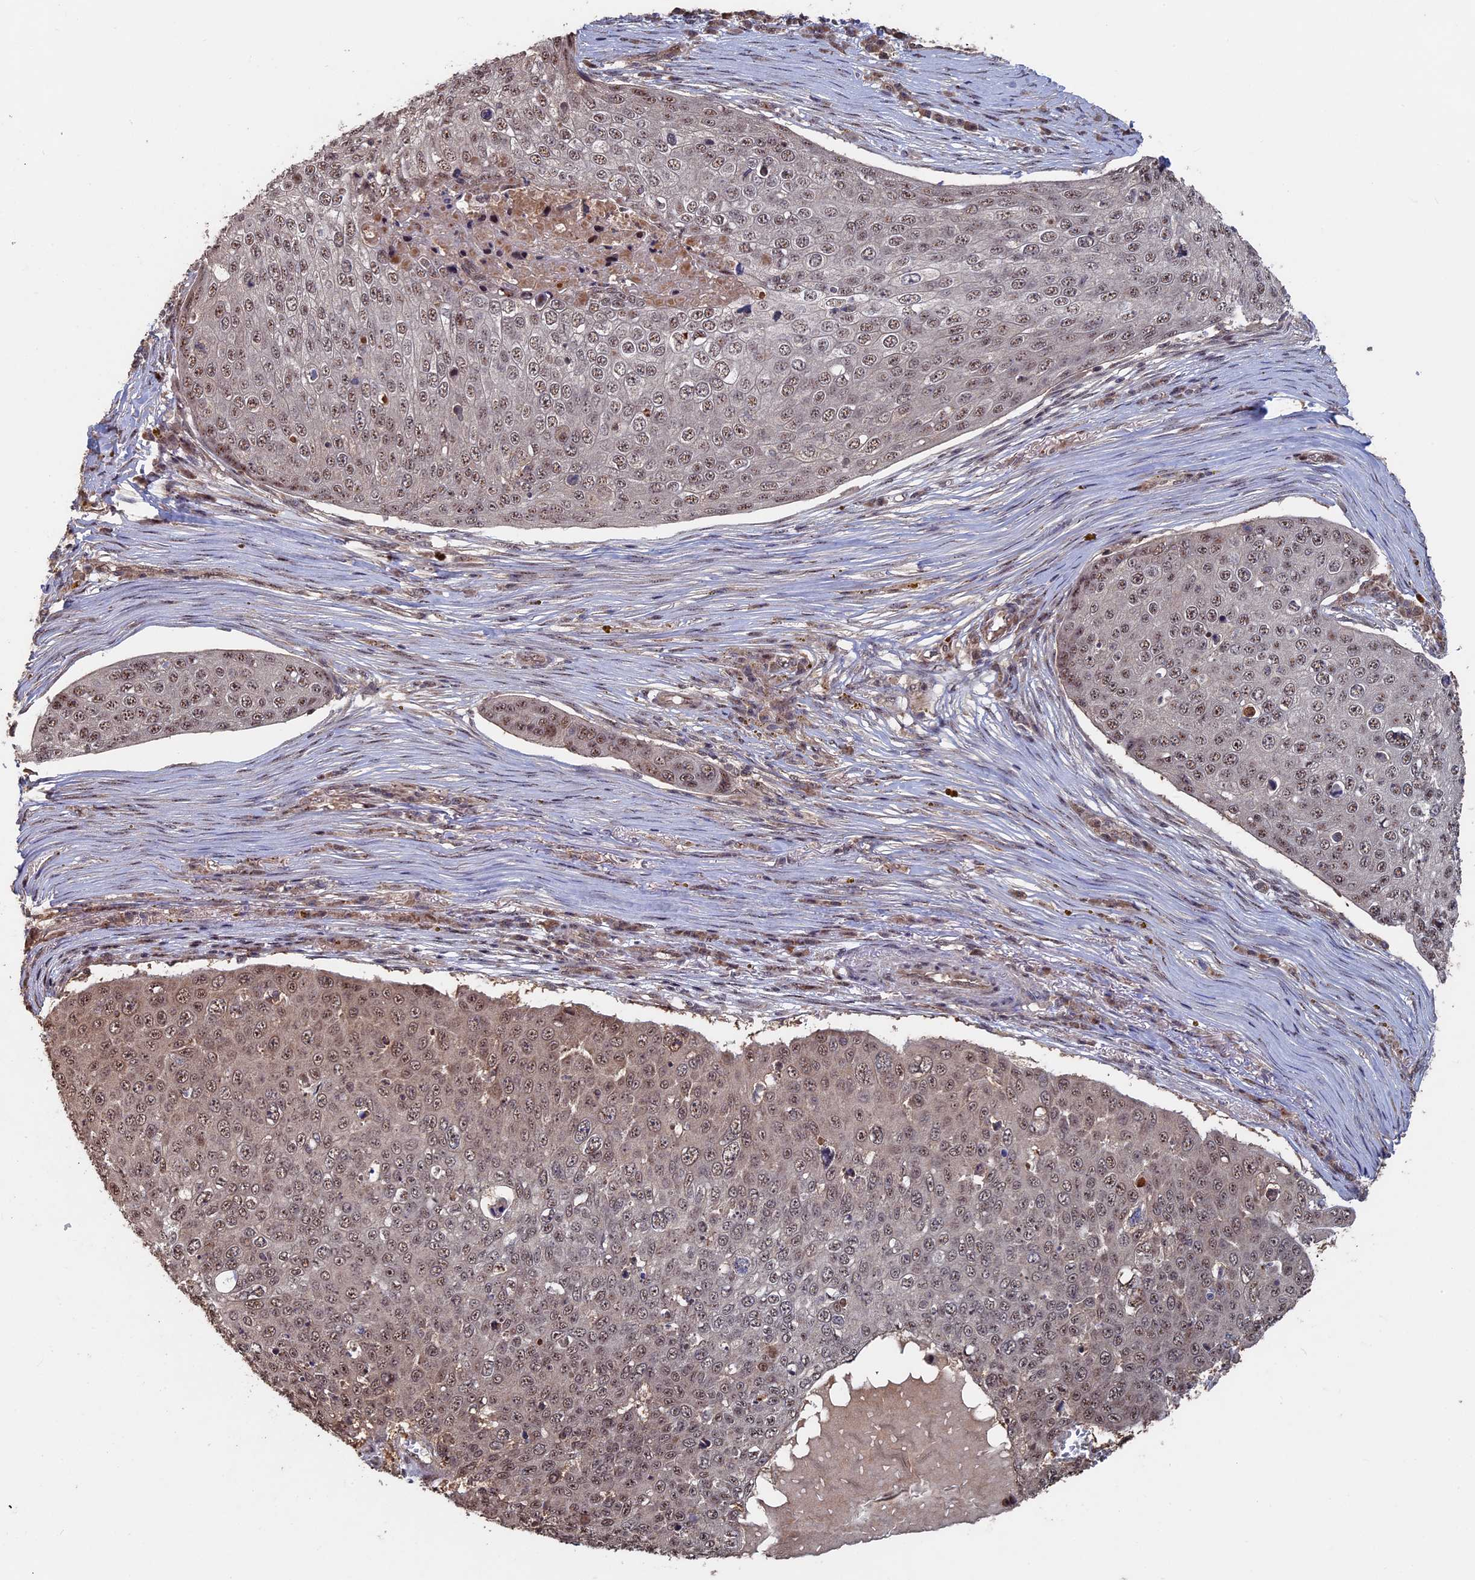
{"staining": {"intensity": "moderate", "quantity": ">75%", "location": "nuclear"}, "tissue": "skin cancer", "cell_type": "Tumor cells", "image_type": "cancer", "snomed": [{"axis": "morphology", "description": "Squamous cell carcinoma, NOS"}, {"axis": "topography", "description": "Skin"}], "caption": "This image shows IHC staining of skin cancer (squamous cell carcinoma), with medium moderate nuclear expression in about >75% of tumor cells.", "gene": "KIAA1328", "patient": {"sex": "male", "age": 71}}